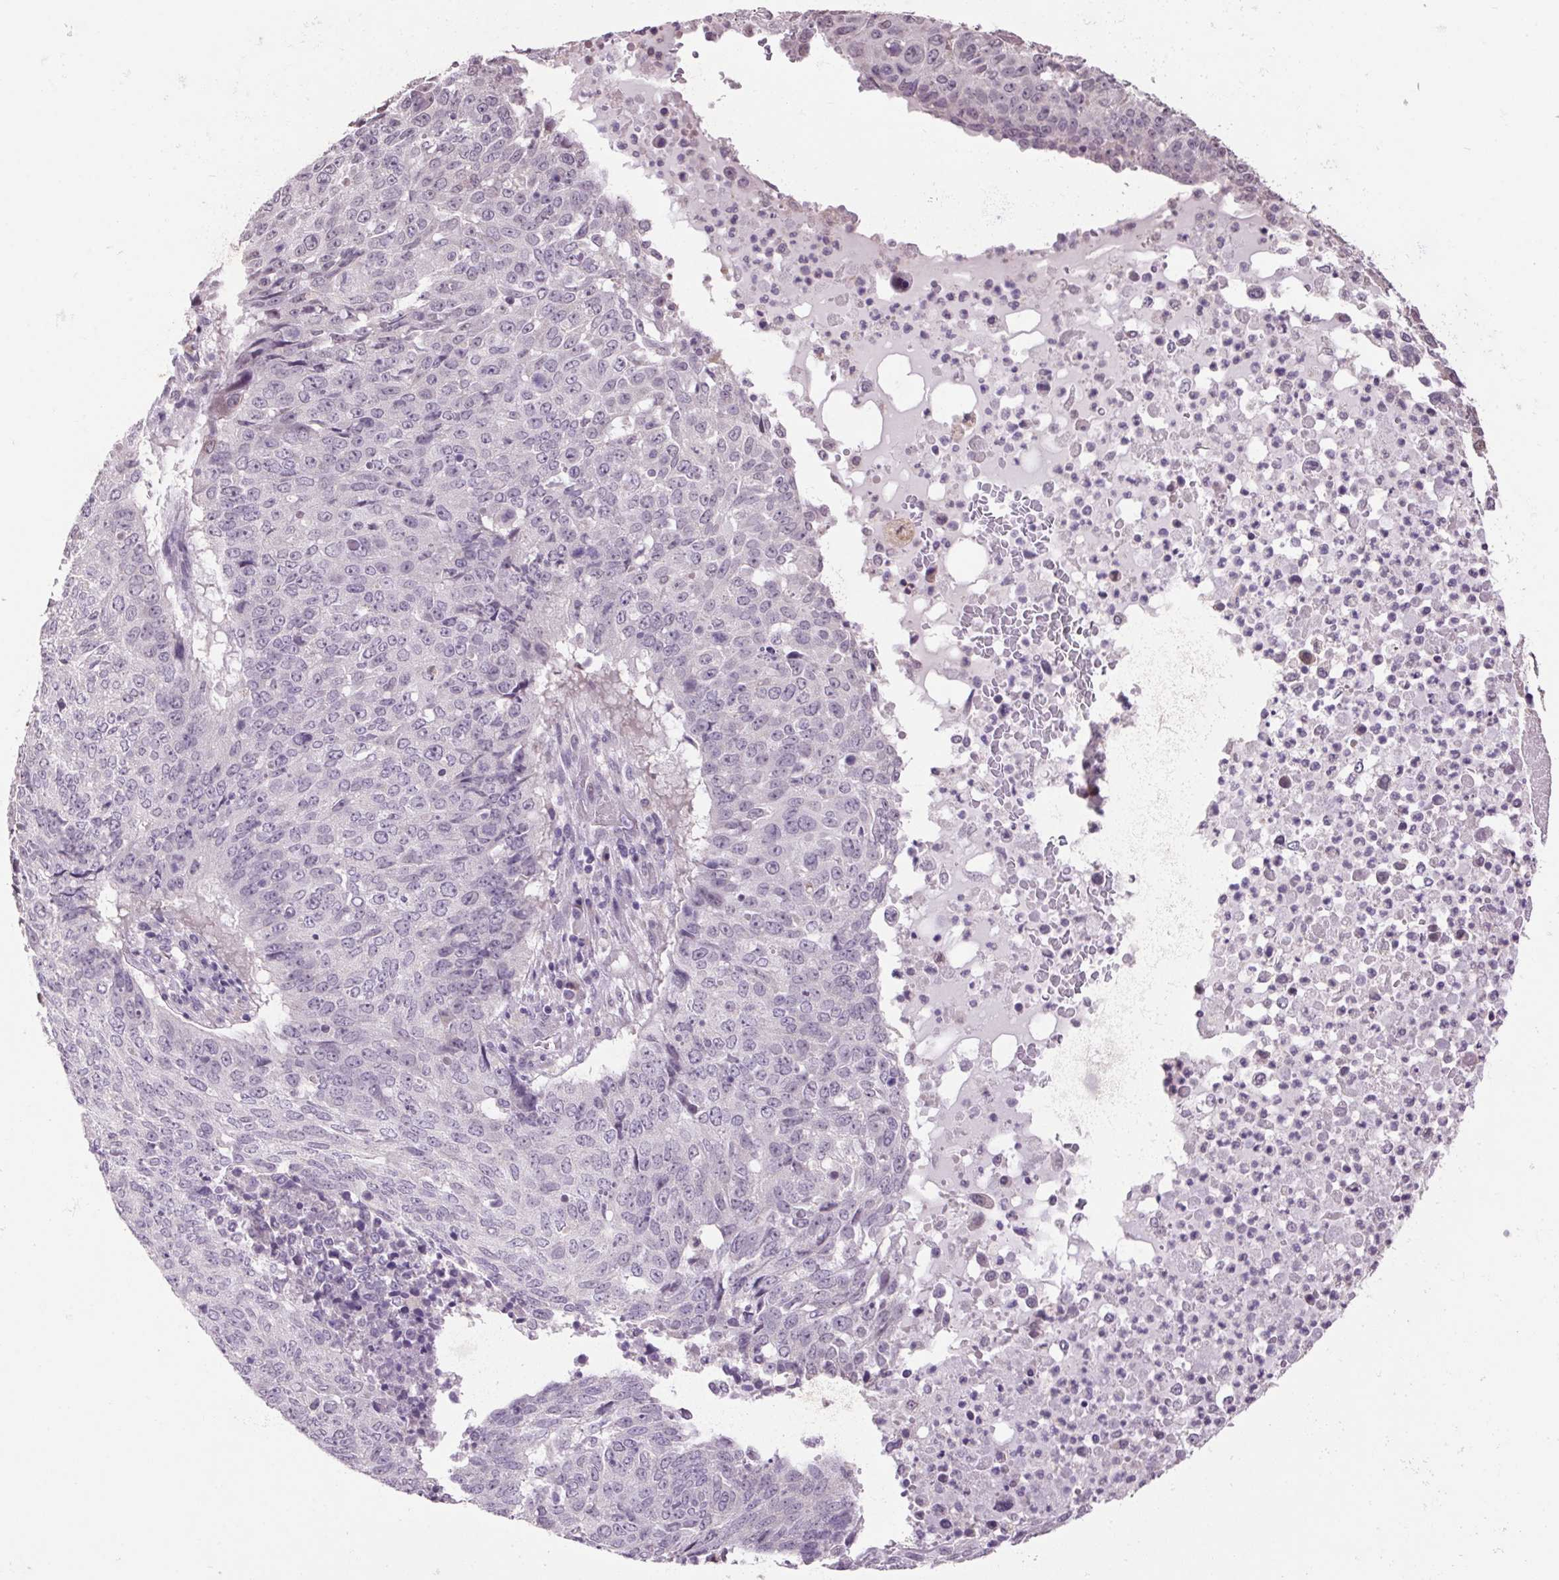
{"staining": {"intensity": "negative", "quantity": "none", "location": "none"}, "tissue": "lung cancer", "cell_type": "Tumor cells", "image_type": "cancer", "snomed": [{"axis": "morphology", "description": "Normal tissue, NOS"}, {"axis": "morphology", "description": "Squamous cell carcinoma, NOS"}, {"axis": "topography", "description": "Bronchus"}, {"axis": "topography", "description": "Lung"}], "caption": "The immunohistochemistry (IHC) photomicrograph has no significant positivity in tumor cells of lung squamous cell carcinoma tissue.", "gene": "VWA3B", "patient": {"sex": "male", "age": 64}}